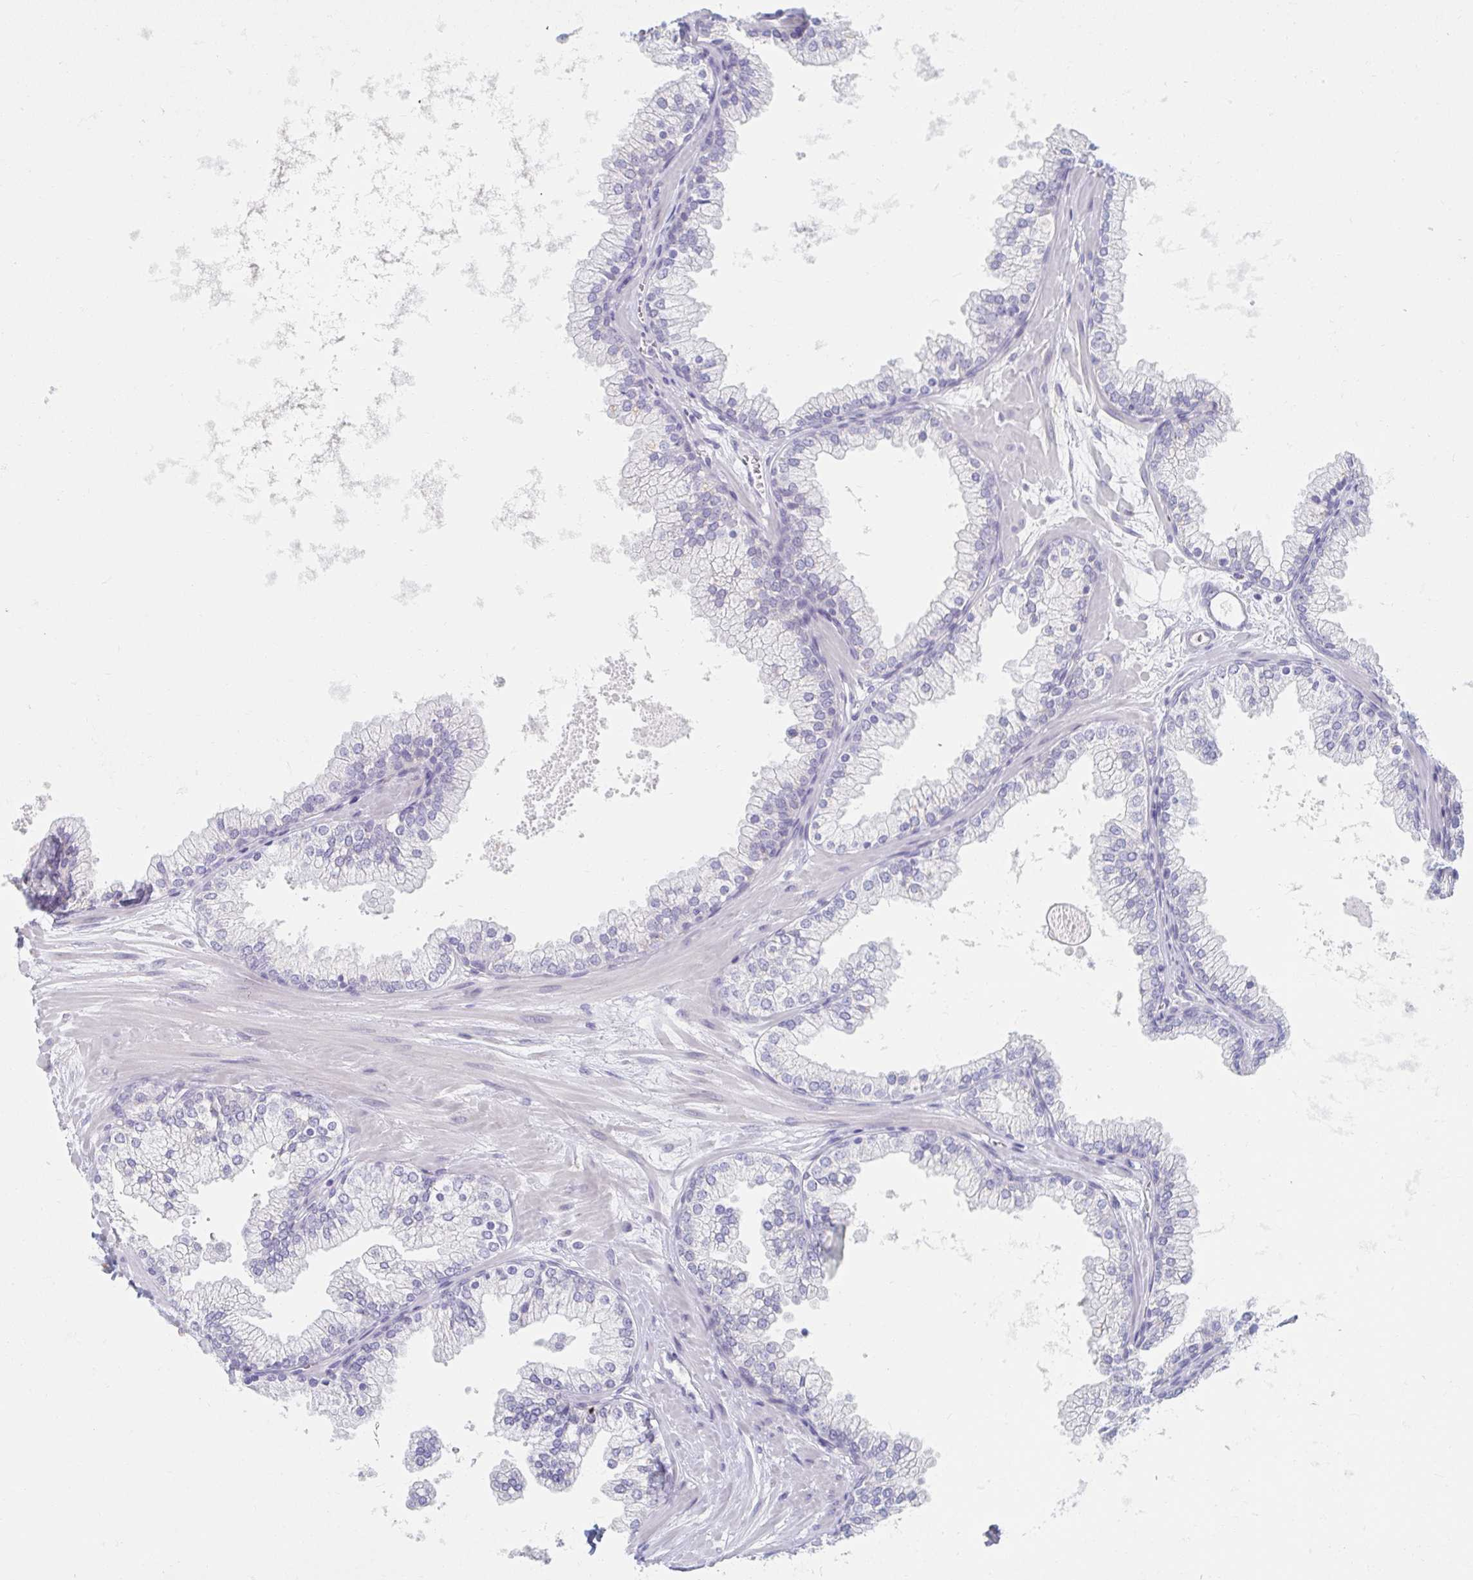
{"staining": {"intensity": "negative", "quantity": "none", "location": "none"}, "tissue": "prostate", "cell_type": "Glandular cells", "image_type": "normal", "snomed": [{"axis": "morphology", "description": "Normal tissue, NOS"}, {"axis": "topography", "description": "Prostate"}, {"axis": "topography", "description": "Peripheral nerve tissue"}], "caption": "Immunohistochemistry of benign prostate reveals no expression in glandular cells. (Brightfield microscopy of DAB (3,3'-diaminobenzidine) immunohistochemistry (IHC) at high magnification).", "gene": "MYLK2", "patient": {"sex": "male", "age": 61}}